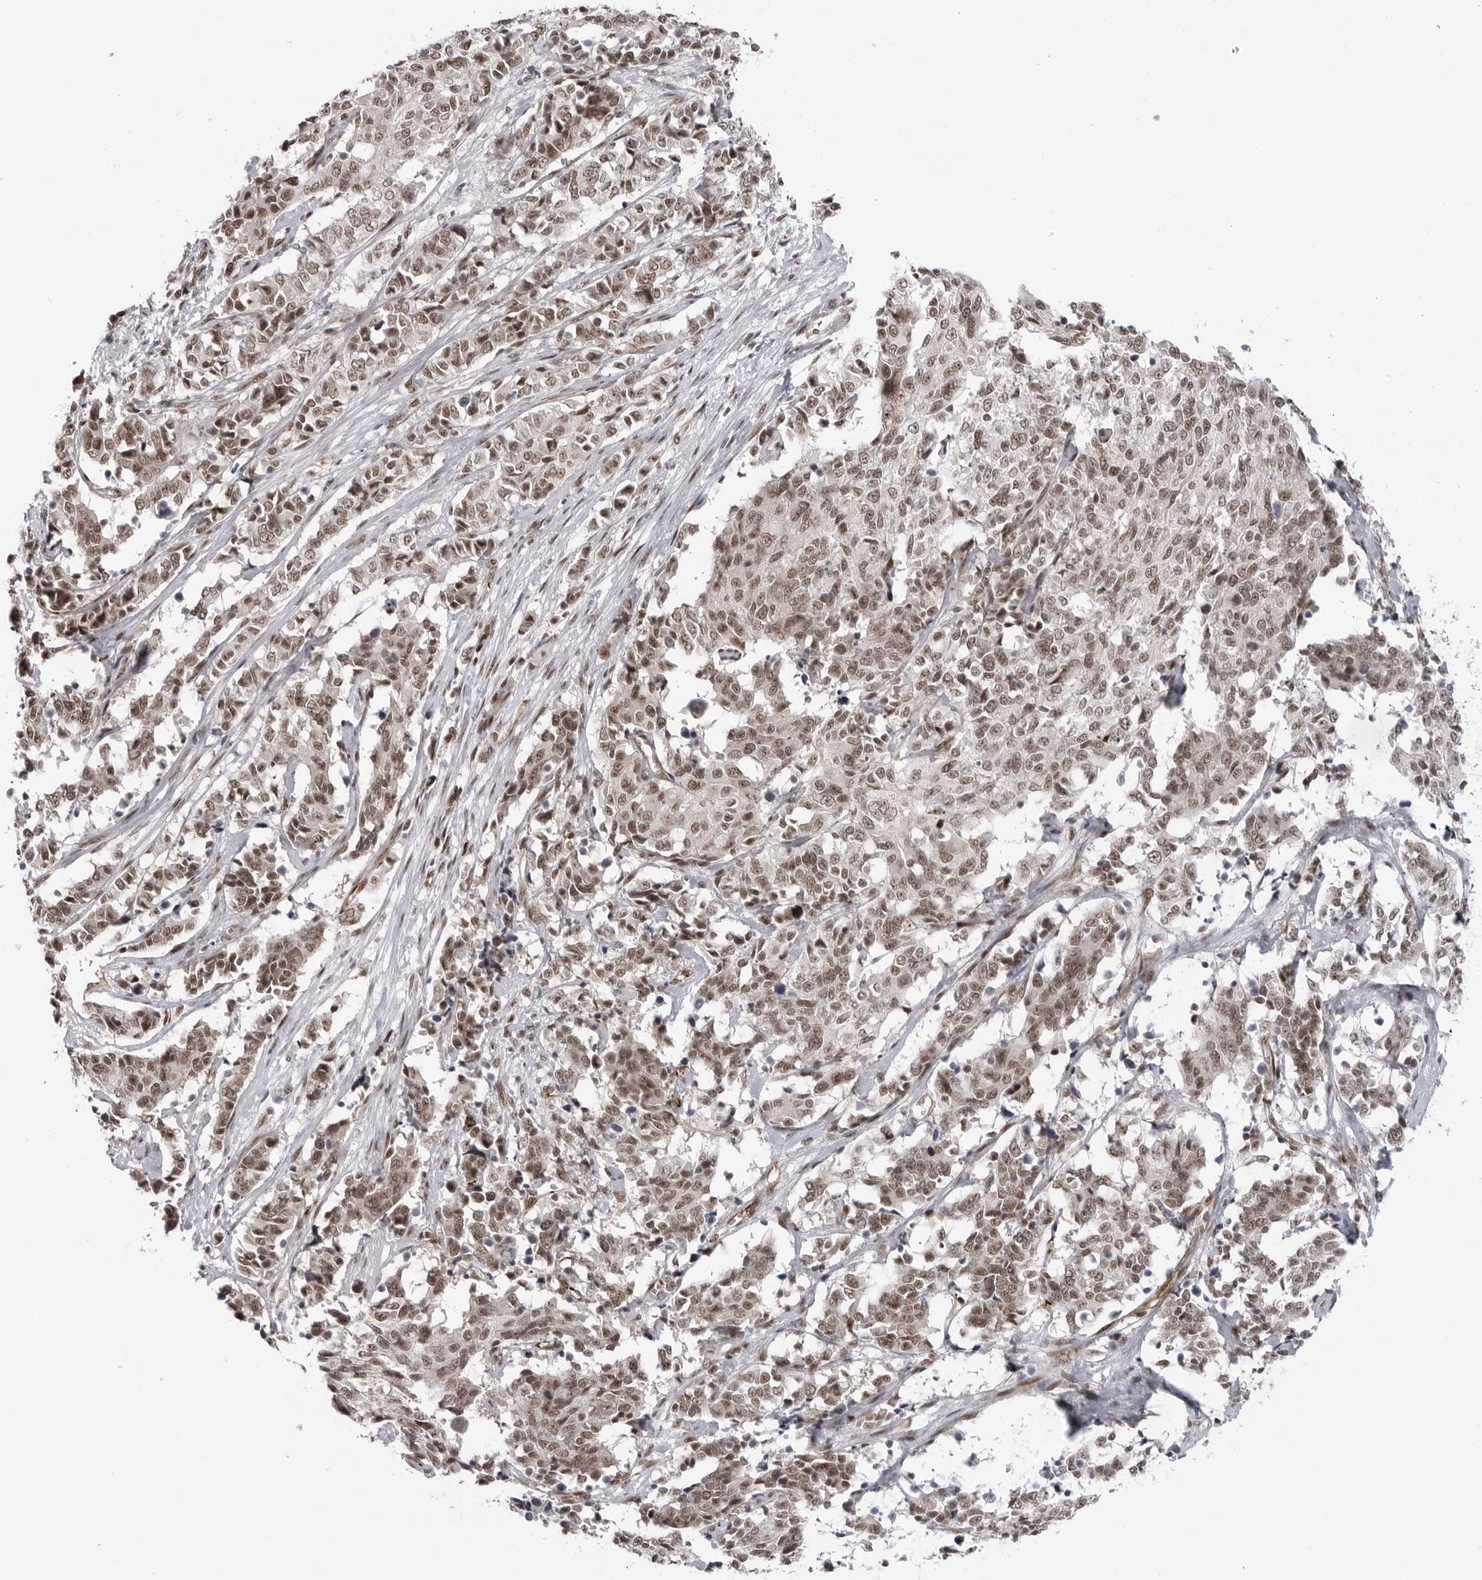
{"staining": {"intensity": "moderate", "quantity": ">75%", "location": "nuclear"}, "tissue": "cervical cancer", "cell_type": "Tumor cells", "image_type": "cancer", "snomed": [{"axis": "morphology", "description": "Normal tissue, NOS"}, {"axis": "morphology", "description": "Squamous cell carcinoma, NOS"}, {"axis": "topography", "description": "Cervix"}], "caption": "Immunohistochemistry (DAB) staining of human cervical cancer (squamous cell carcinoma) demonstrates moderate nuclear protein positivity in about >75% of tumor cells.", "gene": "TRIM66", "patient": {"sex": "female", "age": 35}}